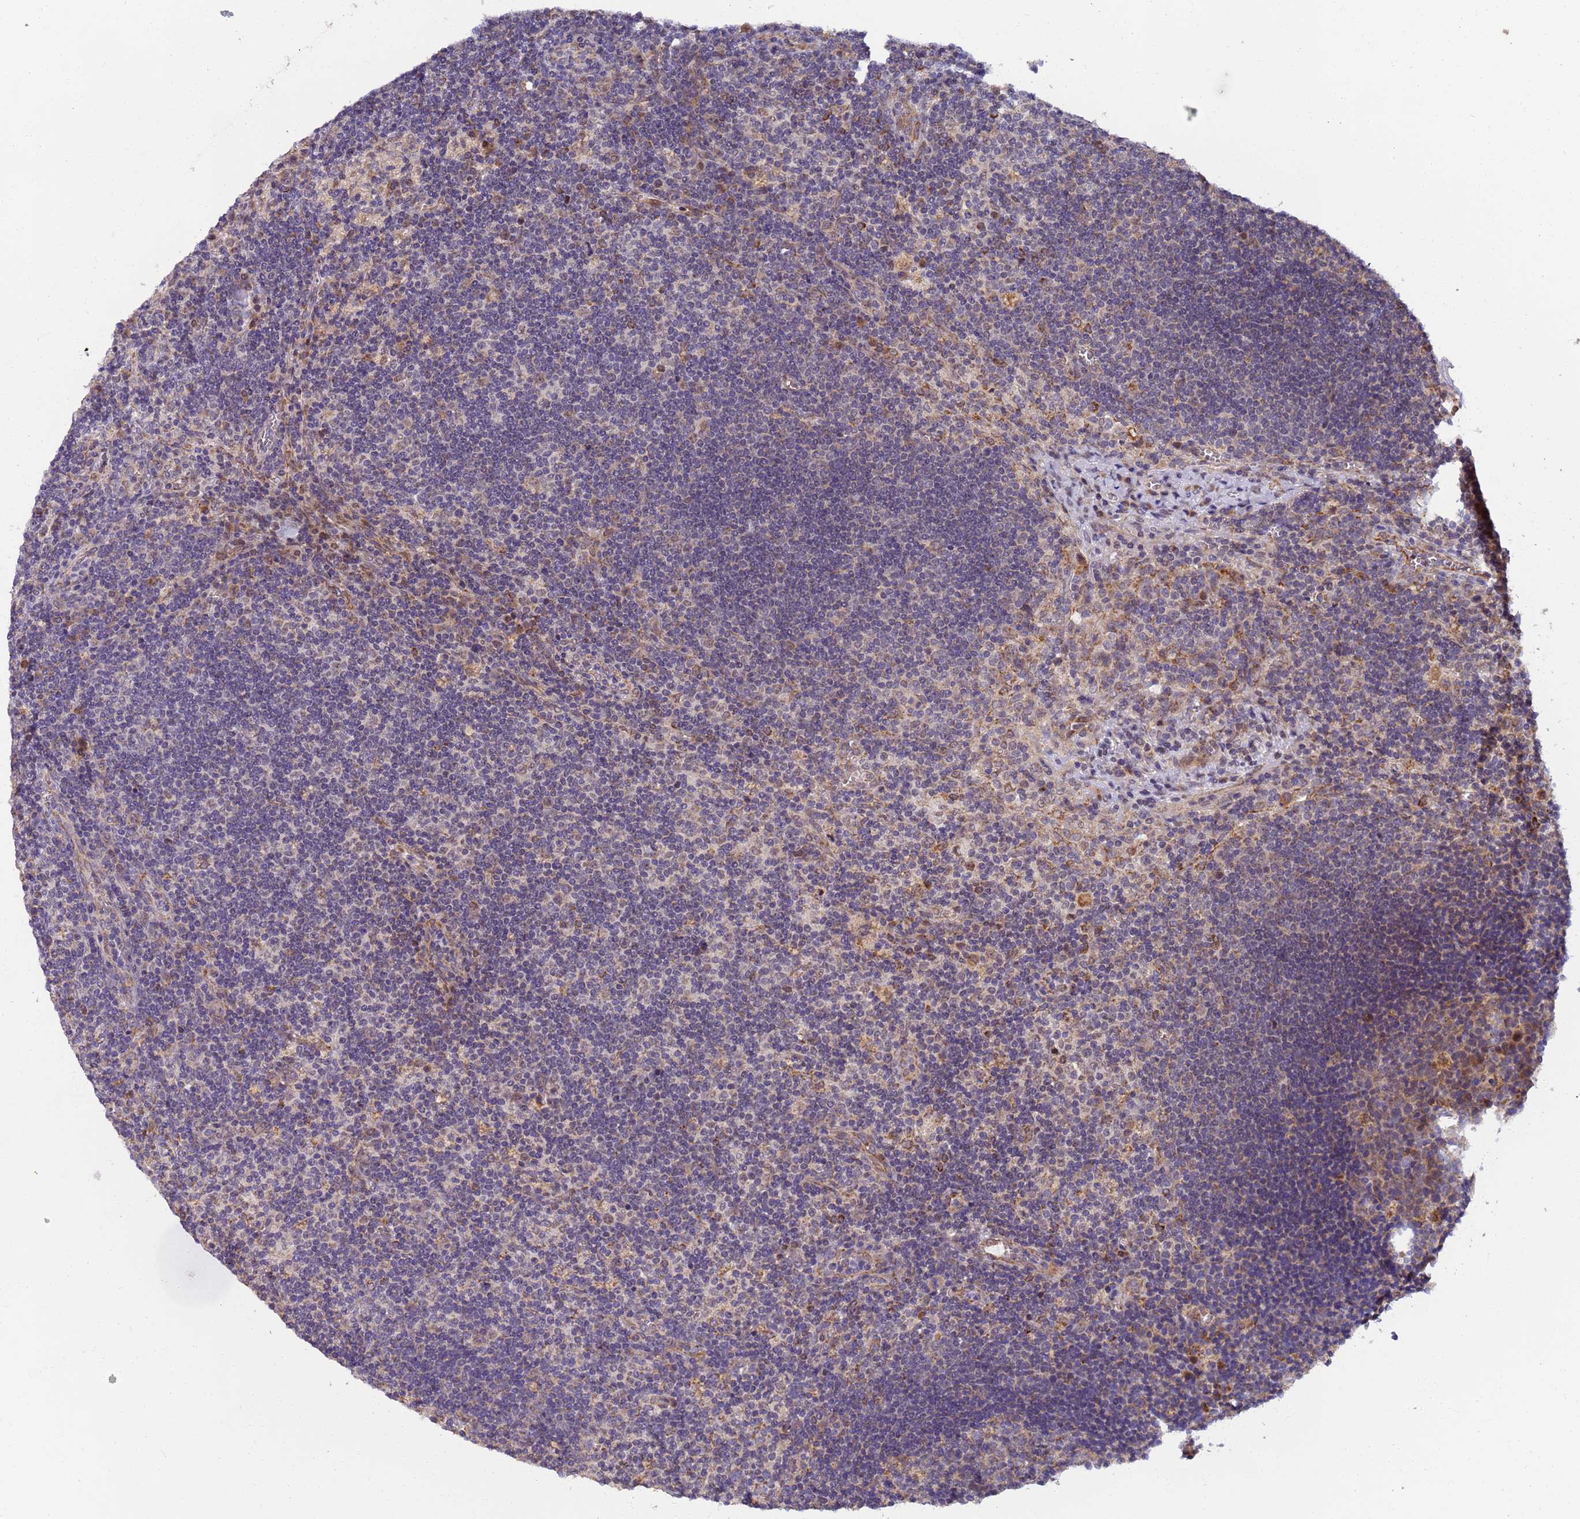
{"staining": {"intensity": "weak", "quantity": ">75%", "location": "cytoplasmic/membranous"}, "tissue": "lymph node", "cell_type": "Germinal center cells", "image_type": "normal", "snomed": [{"axis": "morphology", "description": "Normal tissue, NOS"}, {"axis": "topography", "description": "Lymph node"}], "caption": "The immunohistochemical stain labels weak cytoplasmic/membranous positivity in germinal center cells of benign lymph node.", "gene": "RAPGEF3", "patient": {"sex": "male", "age": 58}}